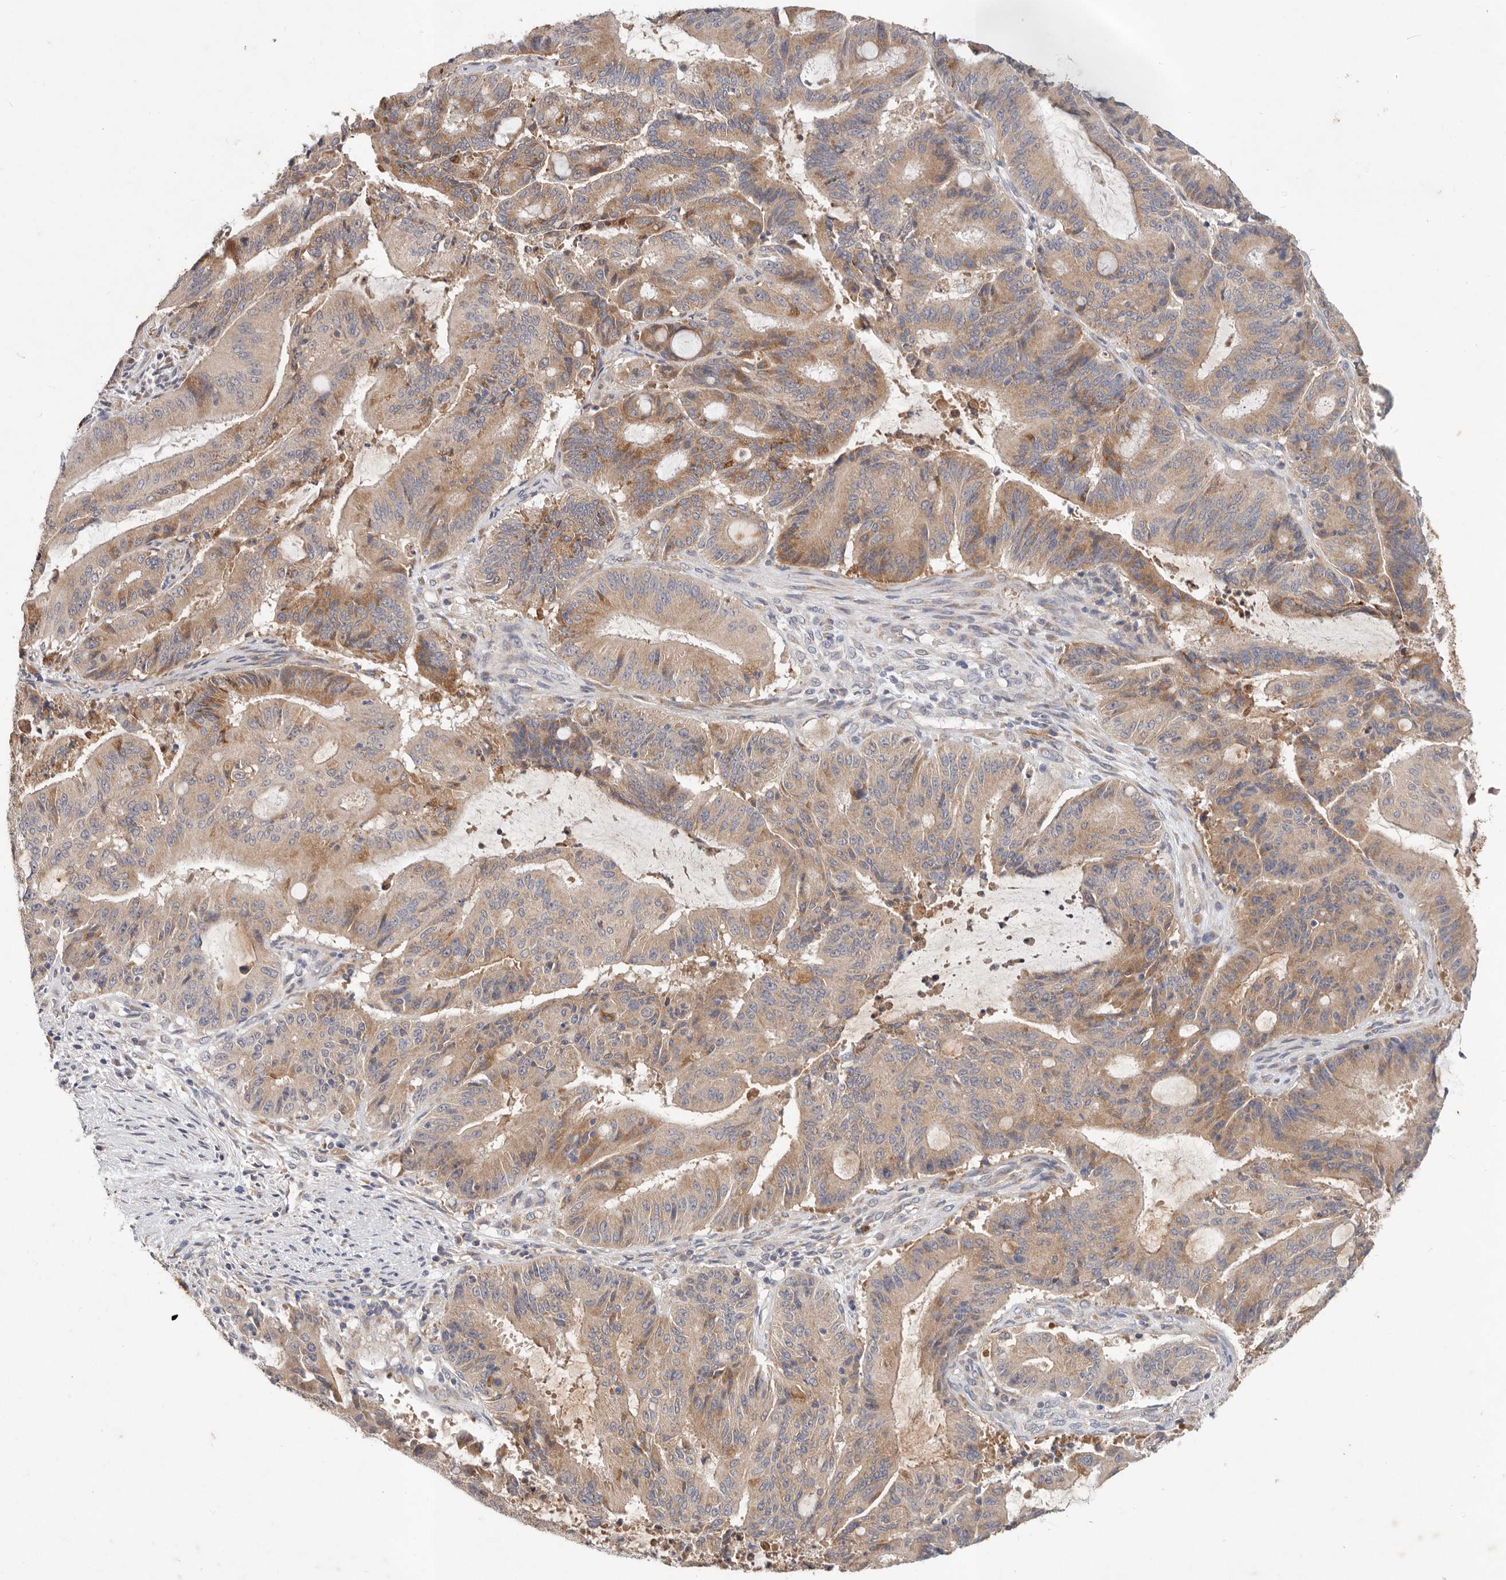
{"staining": {"intensity": "moderate", "quantity": ">75%", "location": "cytoplasmic/membranous"}, "tissue": "liver cancer", "cell_type": "Tumor cells", "image_type": "cancer", "snomed": [{"axis": "morphology", "description": "Normal tissue, NOS"}, {"axis": "morphology", "description": "Cholangiocarcinoma"}, {"axis": "topography", "description": "Liver"}, {"axis": "topography", "description": "Peripheral nerve tissue"}], "caption": "Human liver cancer stained with a brown dye displays moderate cytoplasmic/membranous positive positivity in about >75% of tumor cells.", "gene": "WDR77", "patient": {"sex": "female", "age": 73}}